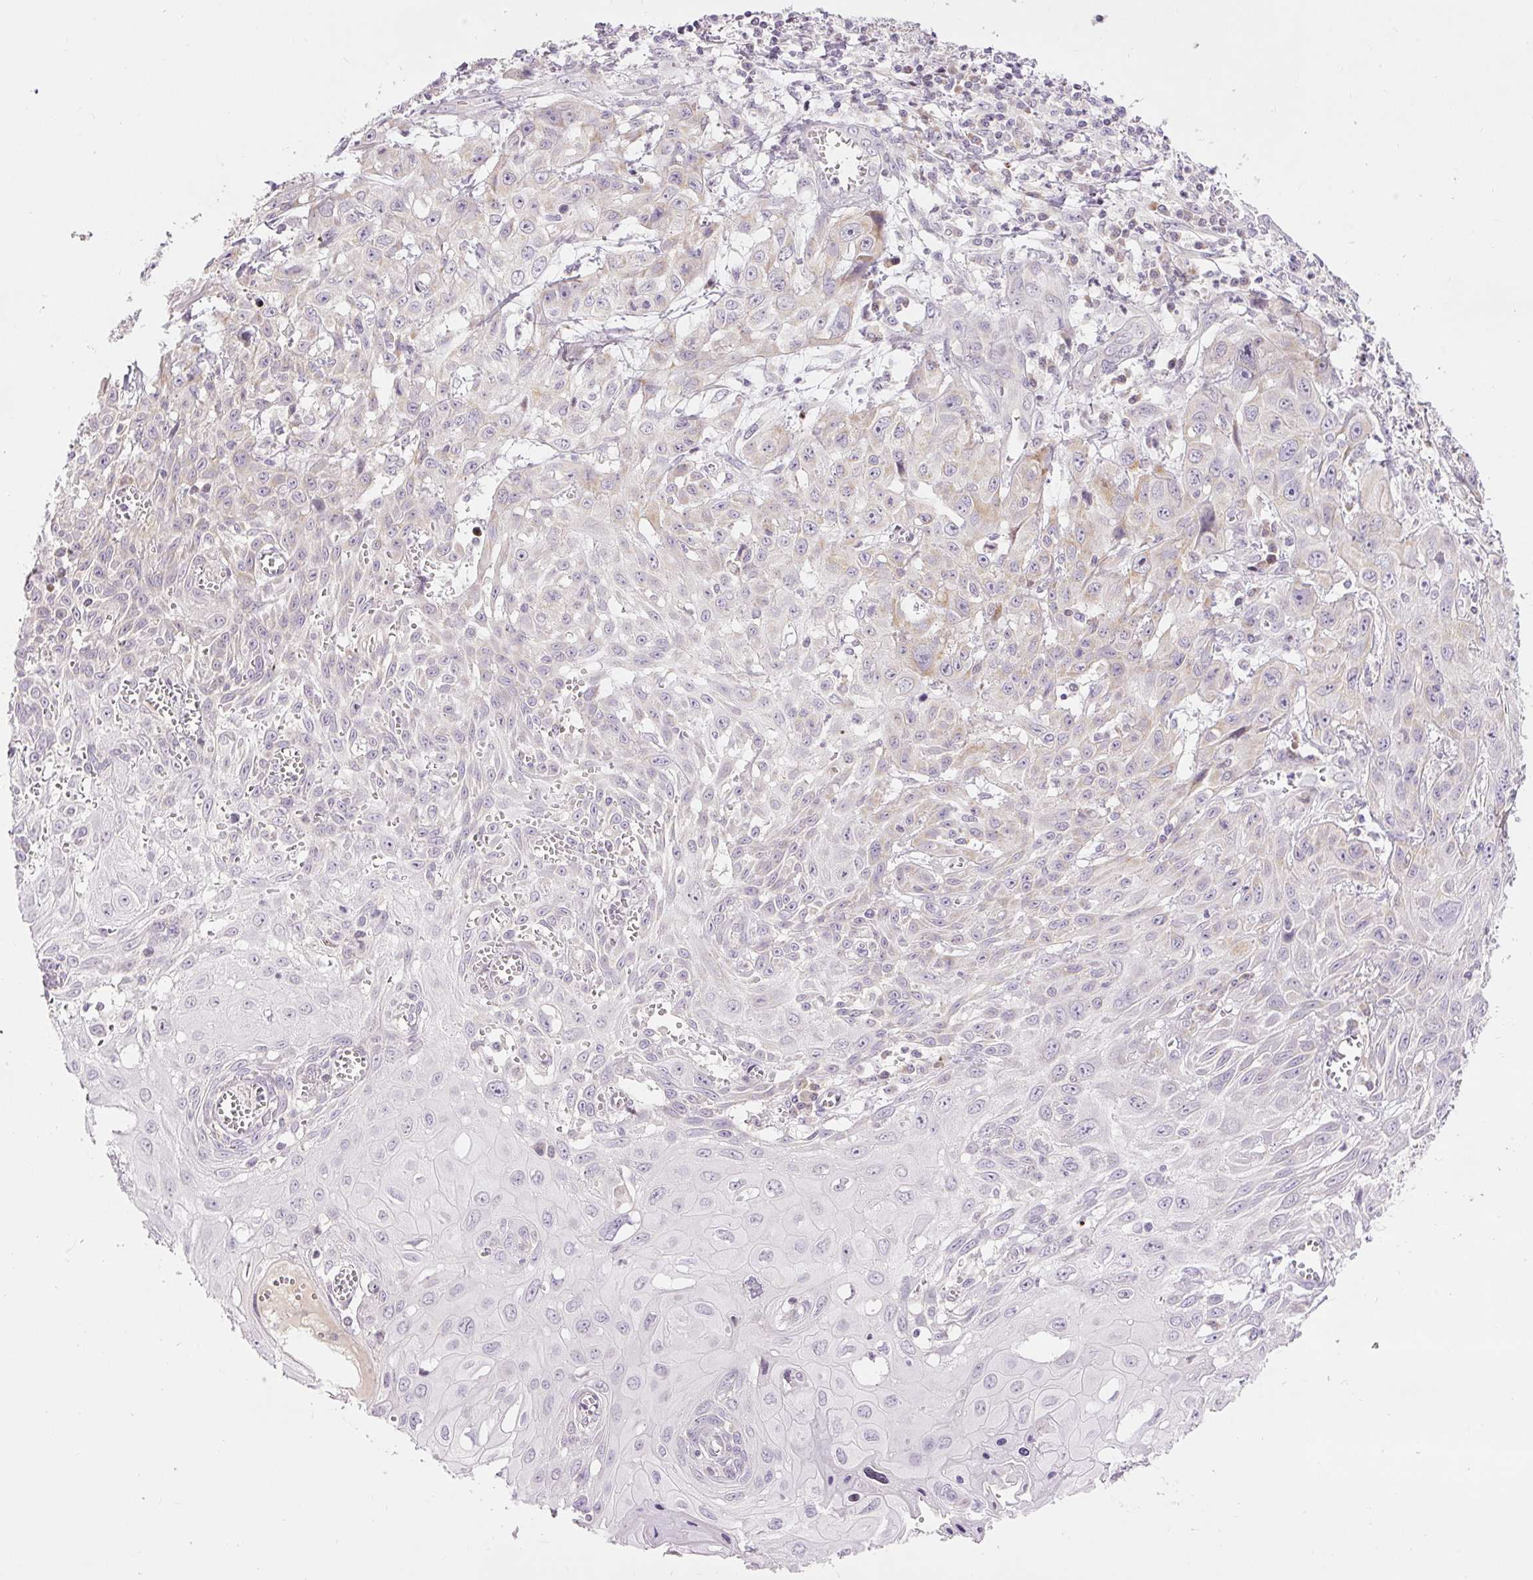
{"staining": {"intensity": "negative", "quantity": "none", "location": "none"}, "tissue": "skin cancer", "cell_type": "Tumor cells", "image_type": "cancer", "snomed": [{"axis": "morphology", "description": "Squamous cell carcinoma, NOS"}, {"axis": "topography", "description": "Skin"}, {"axis": "topography", "description": "Vulva"}], "caption": "Histopathology image shows no significant protein staining in tumor cells of skin squamous cell carcinoma.", "gene": "ABHD11", "patient": {"sex": "female", "age": 71}}